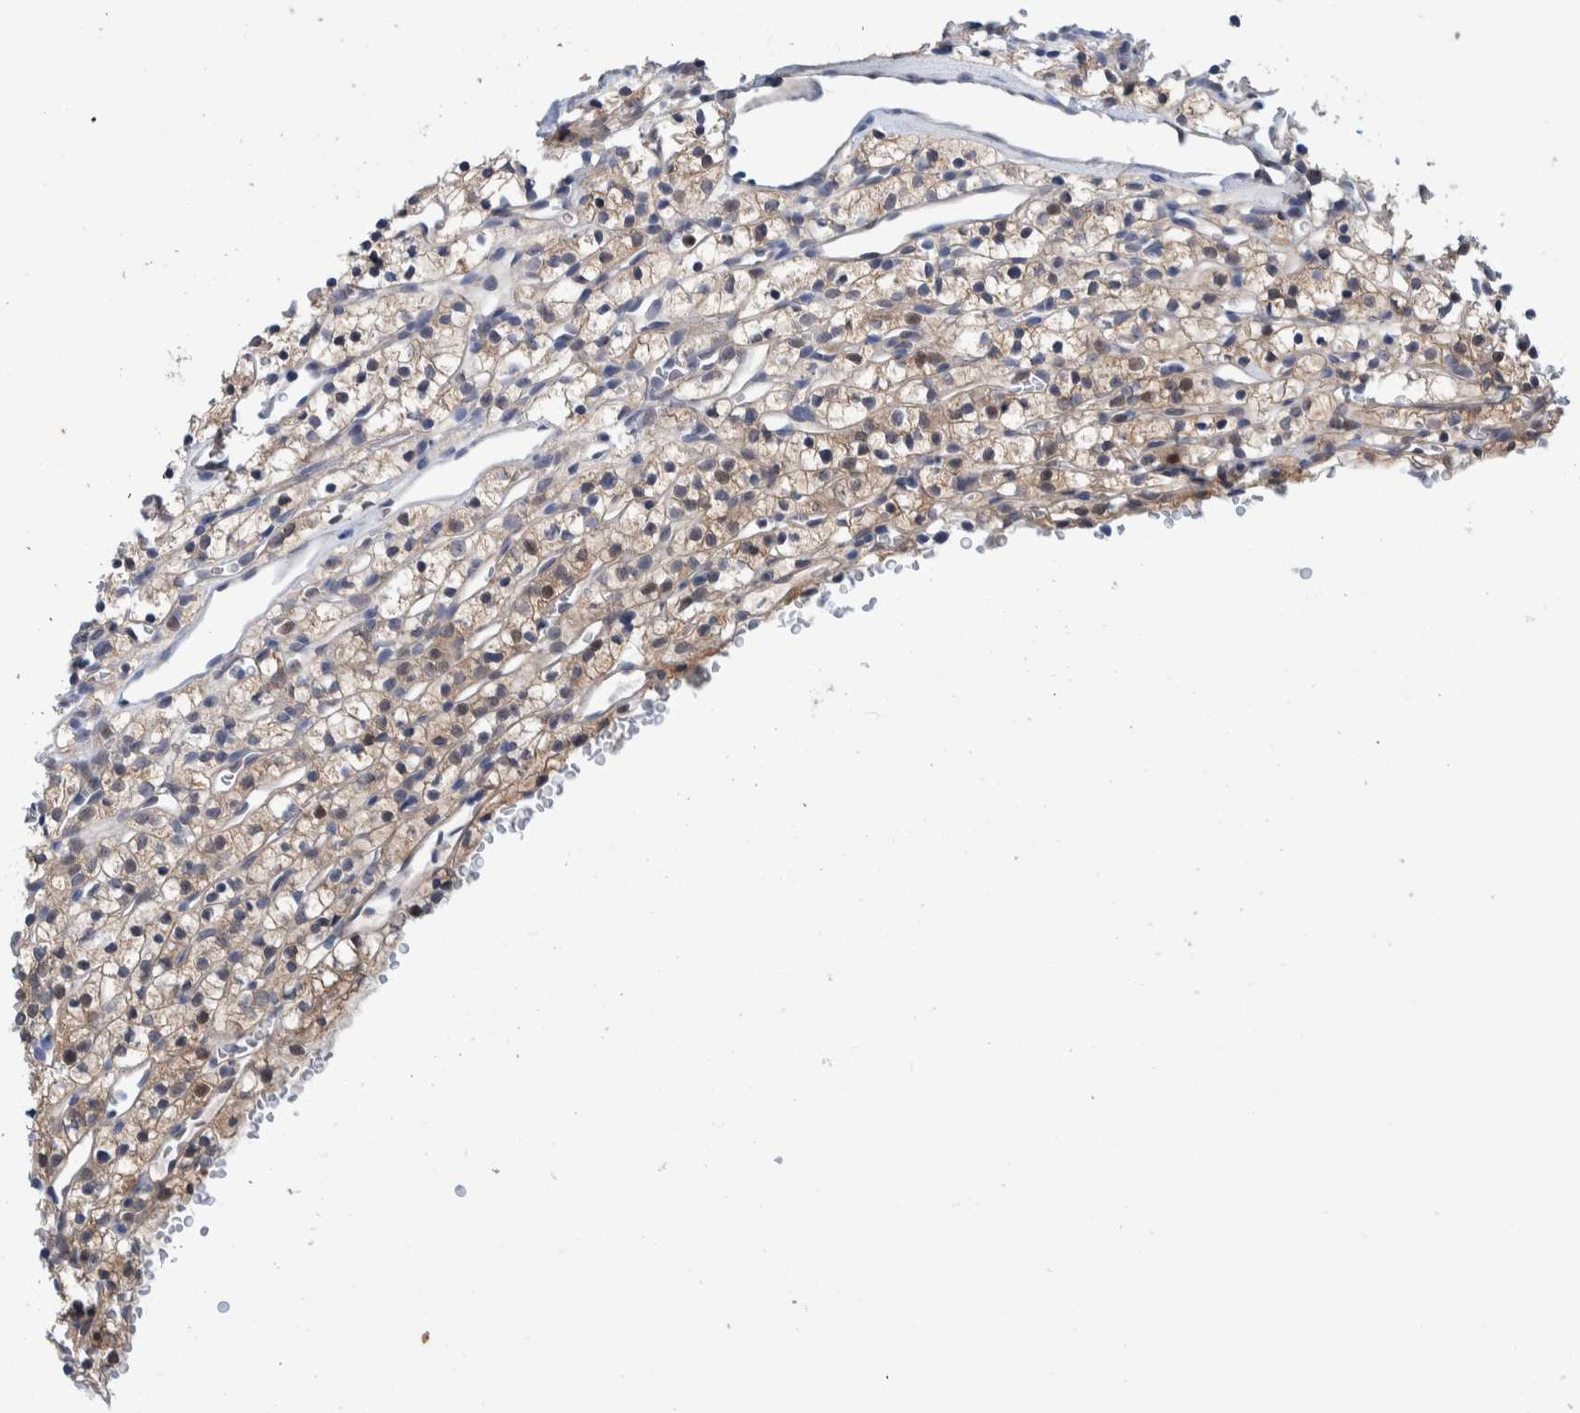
{"staining": {"intensity": "weak", "quantity": "25%-75%", "location": "cytoplasmic/membranous"}, "tissue": "renal cancer", "cell_type": "Tumor cells", "image_type": "cancer", "snomed": [{"axis": "morphology", "description": "Adenocarcinoma, NOS"}, {"axis": "topography", "description": "Kidney"}], "caption": "Adenocarcinoma (renal) tissue shows weak cytoplasmic/membranous staining in approximately 25%-75% of tumor cells (brown staining indicates protein expression, while blue staining denotes nuclei).", "gene": "PFAS", "patient": {"sex": "female", "age": 57}}